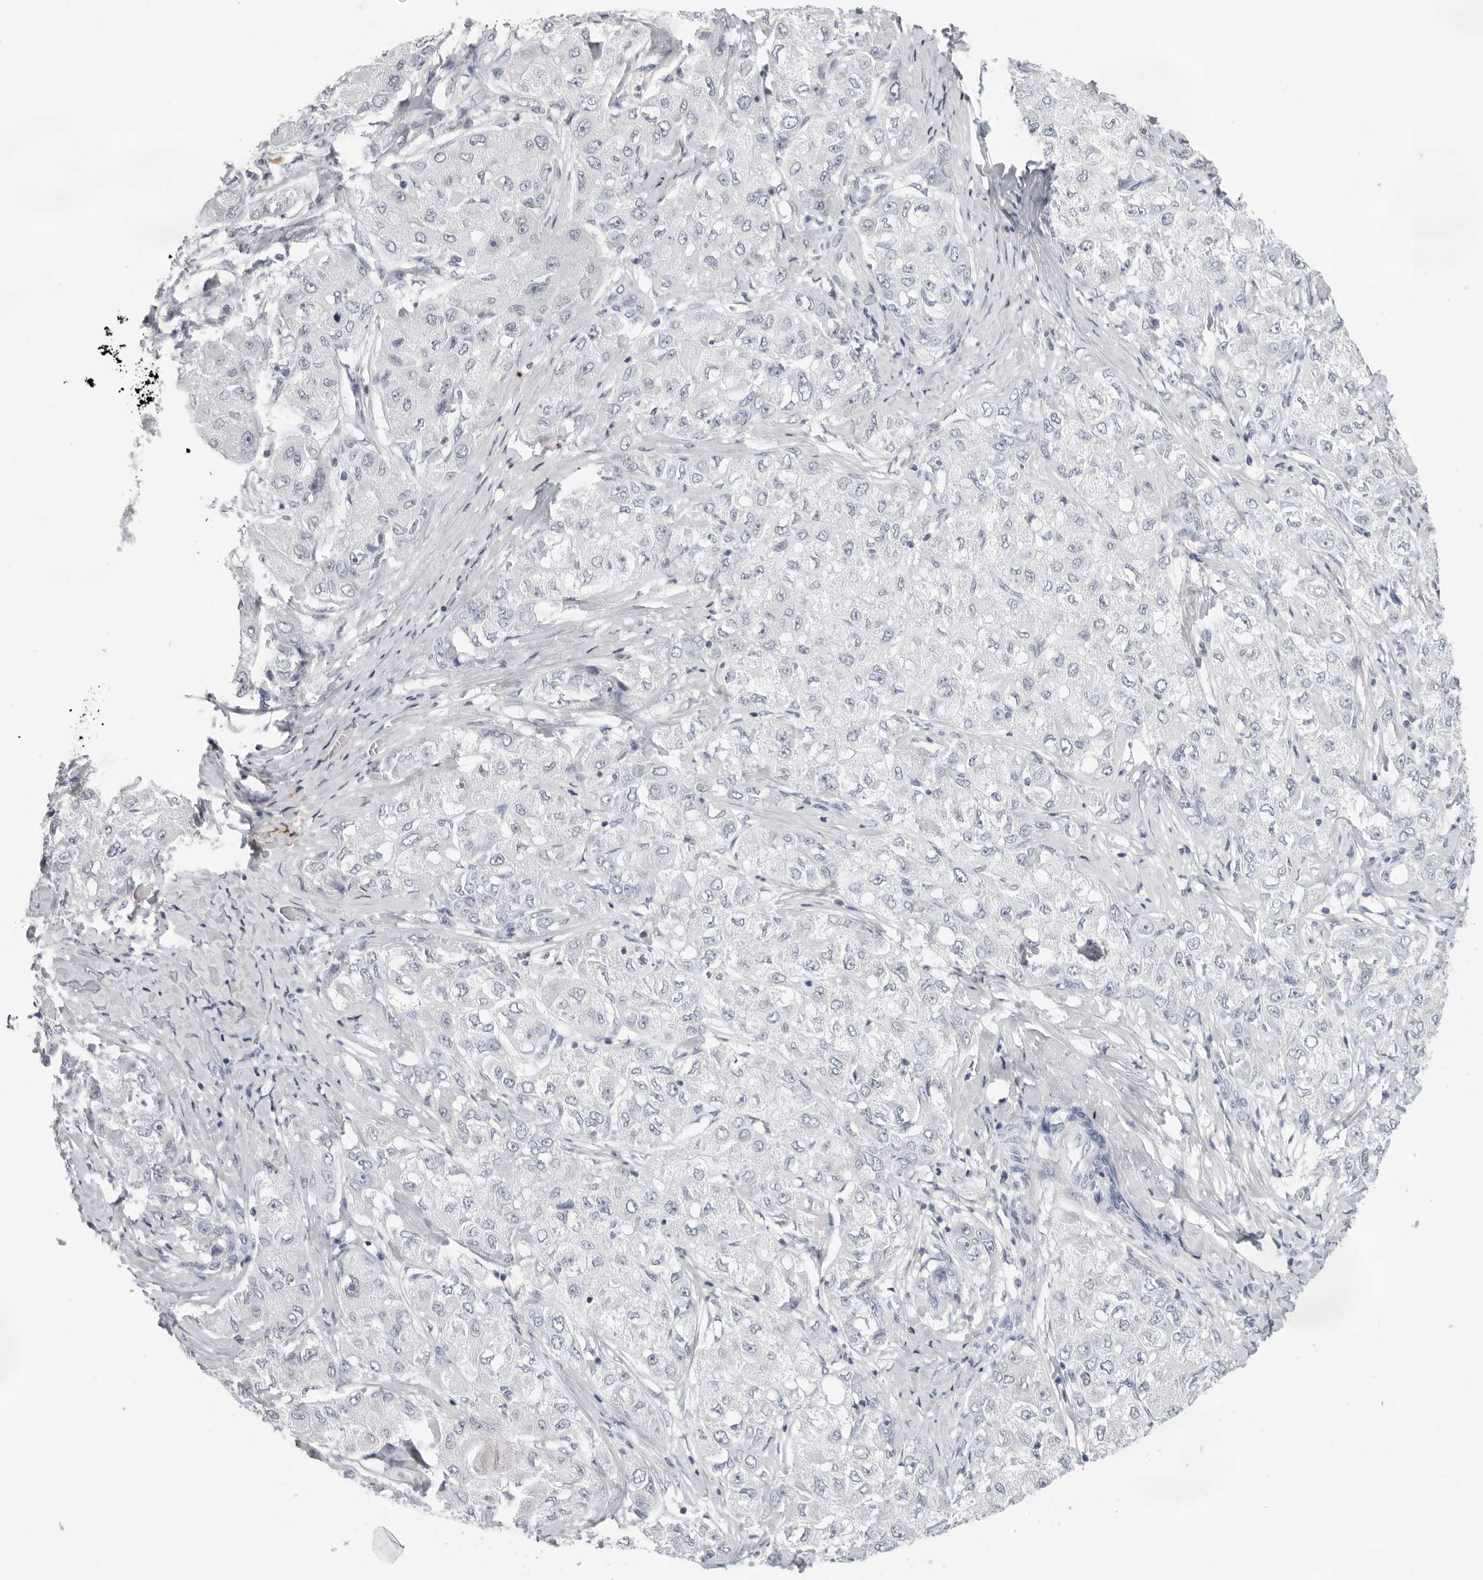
{"staining": {"intensity": "negative", "quantity": "none", "location": "none"}, "tissue": "liver cancer", "cell_type": "Tumor cells", "image_type": "cancer", "snomed": [{"axis": "morphology", "description": "Carcinoma, Hepatocellular, NOS"}, {"axis": "topography", "description": "Liver"}], "caption": "Immunohistochemistry histopathology image of neoplastic tissue: liver hepatocellular carcinoma stained with DAB (3,3'-diaminobenzidine) displays no significant protein staining in tumor cells.", "gene": "CST5", "patient": {"sex": "male", "age": 80}}